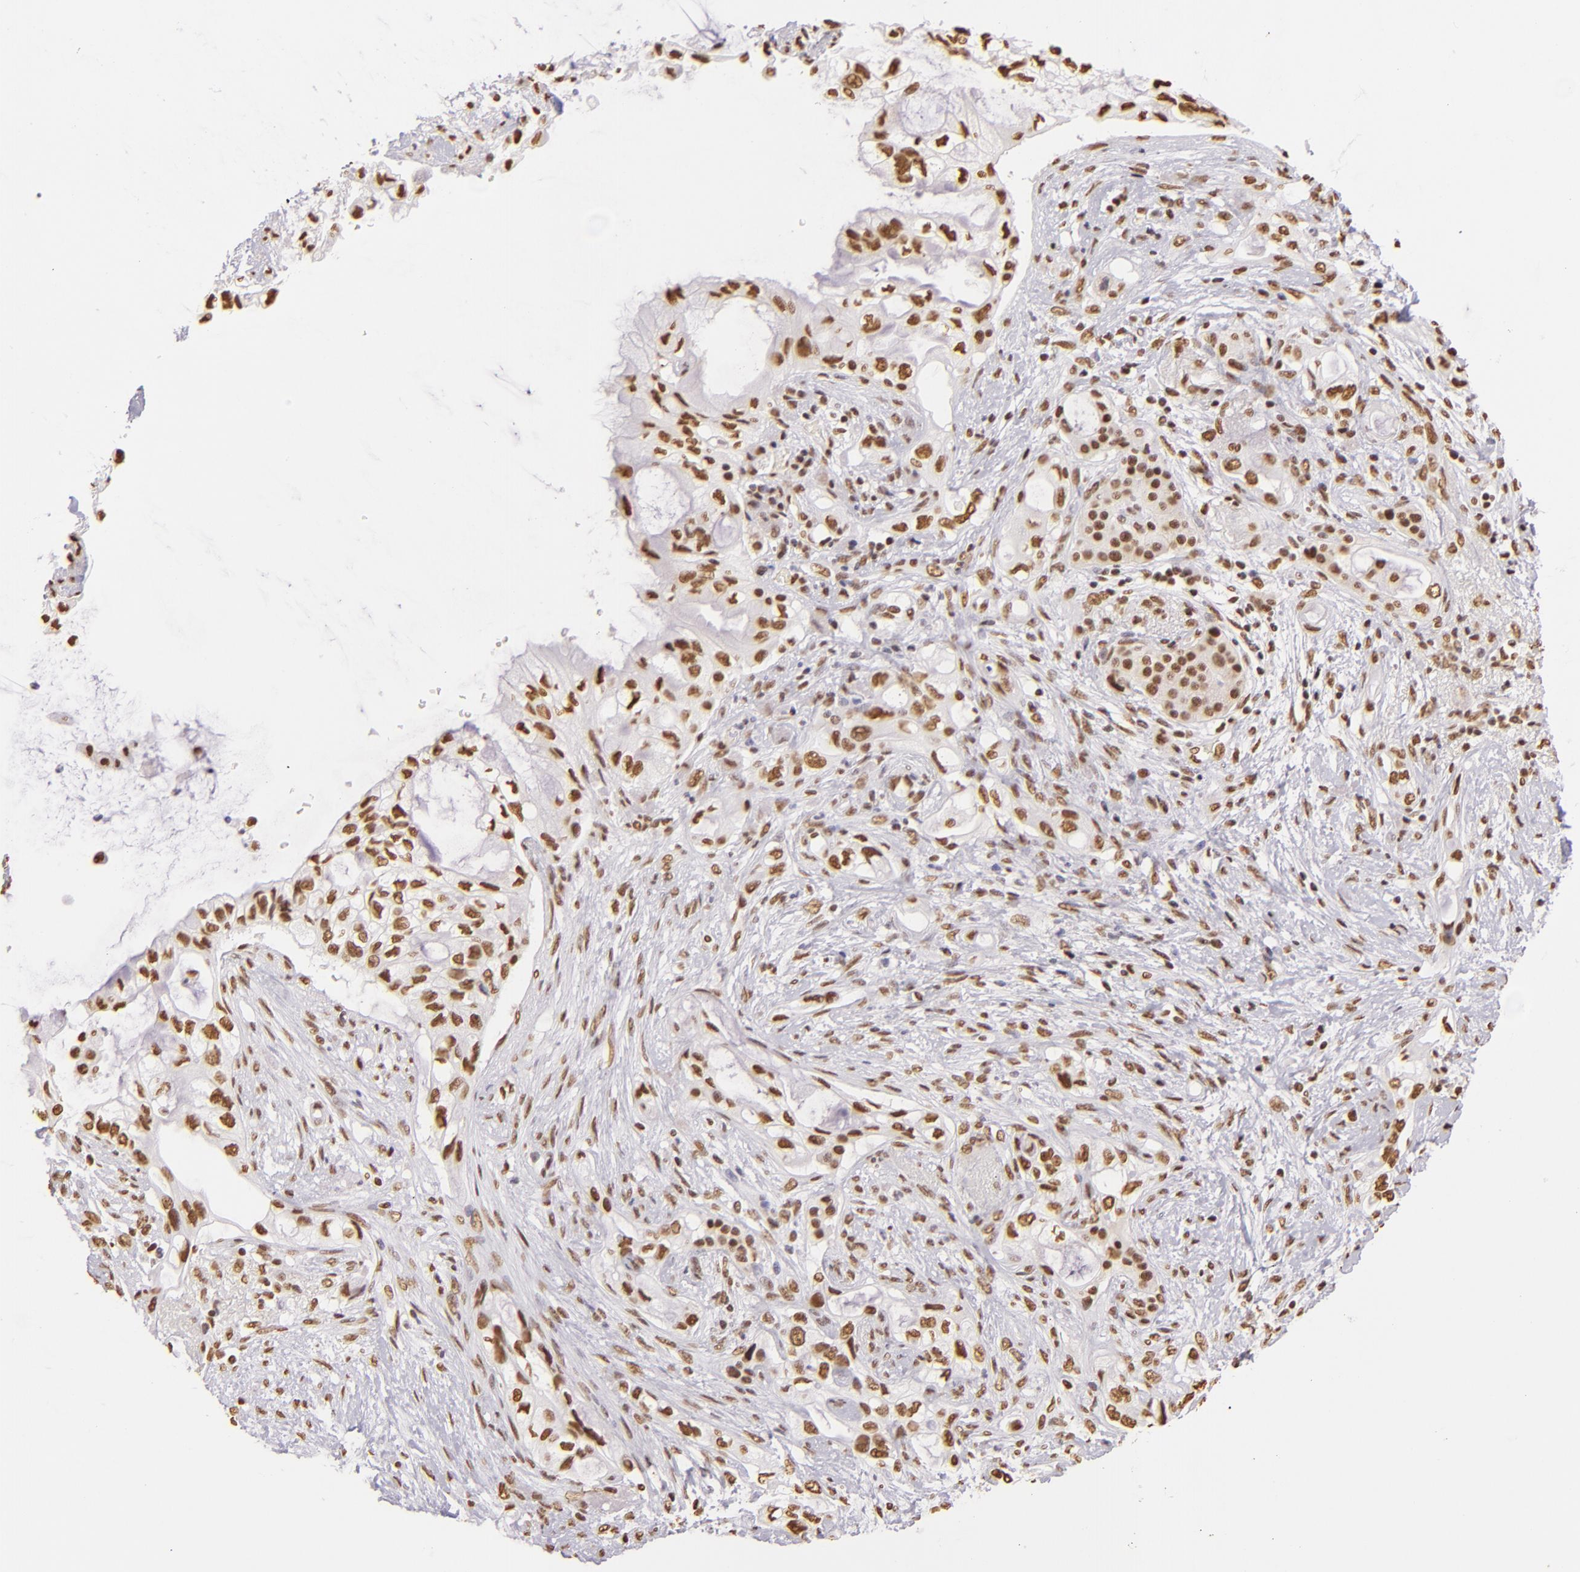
{"staining": {"intensity": "moderate", "quantity": ">75%", "location": "nuclear"}, "tissue": "pancreatic cancer", "cell_type": "Tumor cells", "image_type": "cancer", "snomed": [{"axis": "morphology", "description": "Adenocarcinoma, NOS"}, {"axis": "topography", "description": "Pancreas"}], "caption": "A brown stain highlights moderate nuclear expression of a protein in human pancreatic adenocarcinoma tumor cells. Nuclei are stained in blue.", "gene": "PAPOLA", "patient": {"sex": "female", "age": 70}}